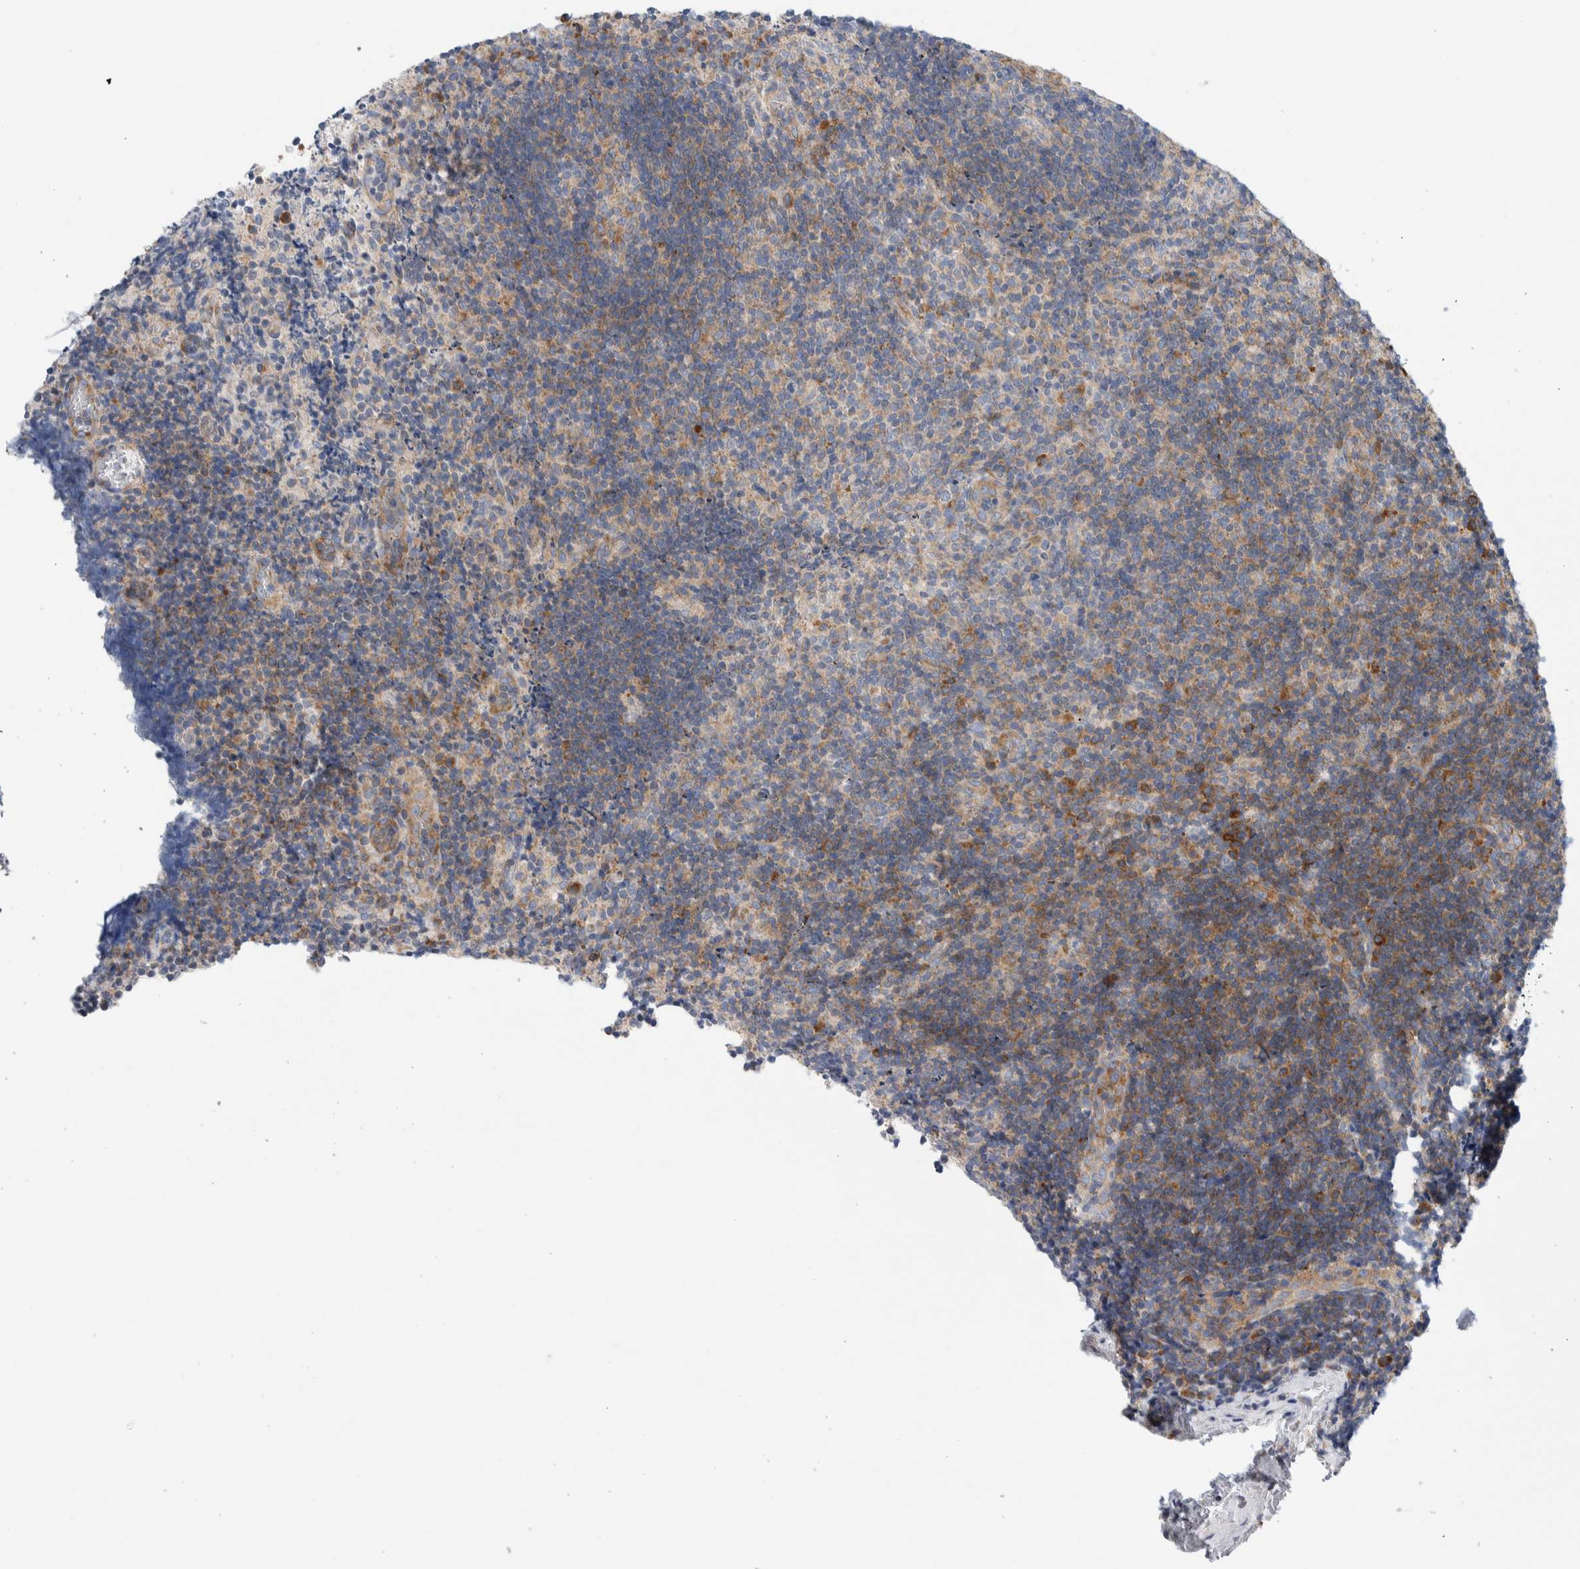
{"staining": {"intensity": "weak", "quantity": "<25%", "location": "cytoplasmic/membranous"}, "tissue": "lymphoma", "cell_type": "Tumor cells", "image_type": "cancer", "snomed": [{"axis": "morphology", "description": "Malignant lymphoma, non-Hodgkin's type, High grade"}, {"axis": "topography", "description": "Tonsil"}], "caption": "Immunohistochemistry of human high-grade malignant lymphoma, non-Hodgkin's type reveals no staining in tumor cells. (Stains: DAB (3,3'-diaminobenzidine) immunohistochemistry (IHC) with hematoxylin counter stain, Microscopy: brightfield microscopy at high magnification).", "gene": "RACK1", "patient": {"sex": "female", "age": 36}}